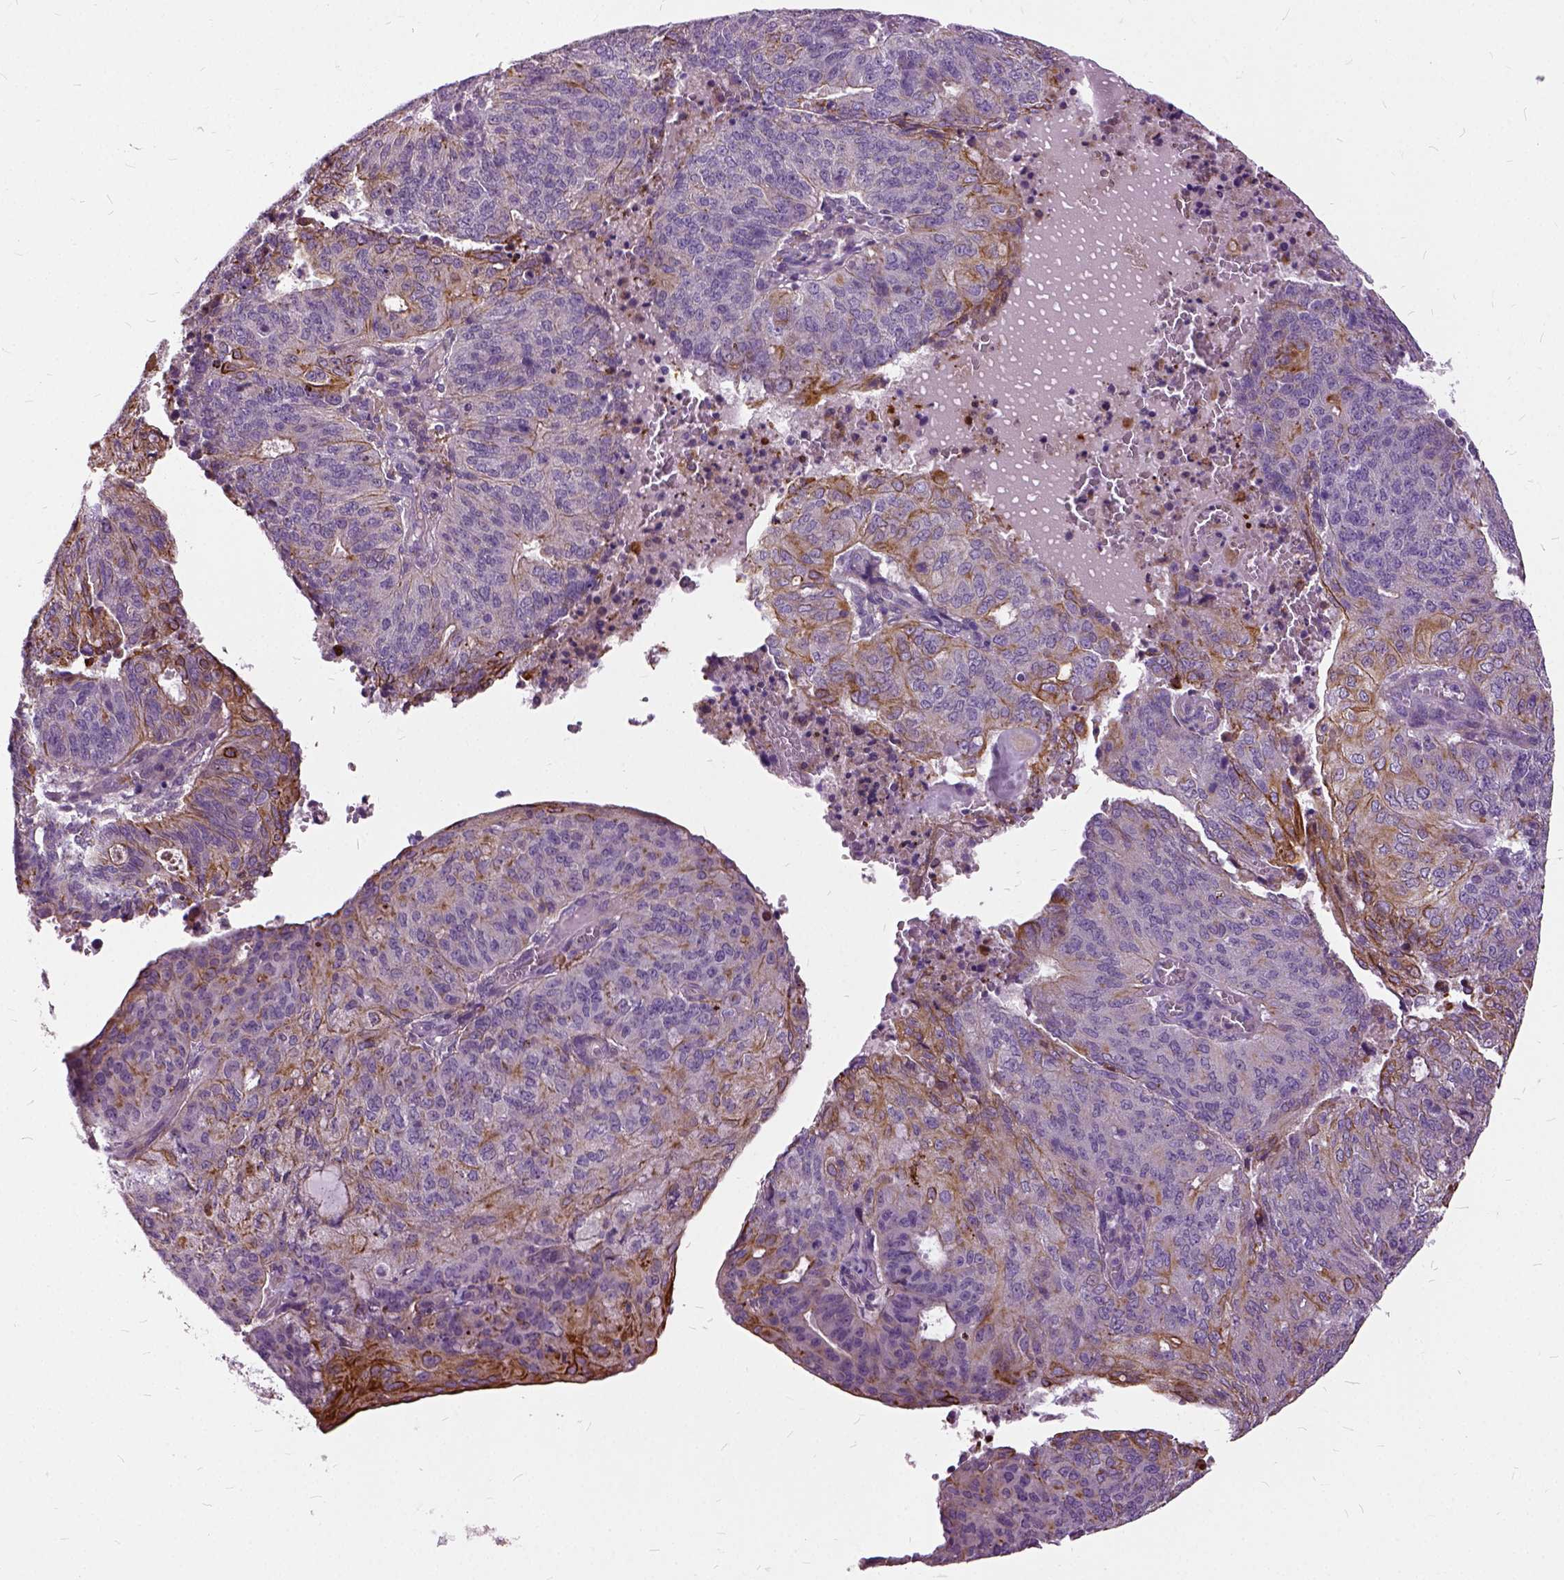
{"staining": {"intensity": "moderate", "quantity": "25%-75%", "location": "cytoplasmic/membranous"}, "tissue": "endometrial cancer", "cell_type": "Tumor cells", "image_type": "cancer", "snomed": [{"axis": "morphology", "description": "Adenocarcinoma, NOS"}, {"axis": "topography", "description": "Endometrium"}], "caption": "Tumor cells display medium levels of moderate cytoplasmic/membranous positivity in about 25%-75% of cells in adenocarcinoma (endometrial). The staining was performed using DAB (3,3'-diaminobenzidine) to visualize the protein expression in brown, while the nuclei were stained in blue with hematoxylin (Magnification: 20x).", "gene": "ILRUN", "patient": {"sex": "female", "age": 82}}